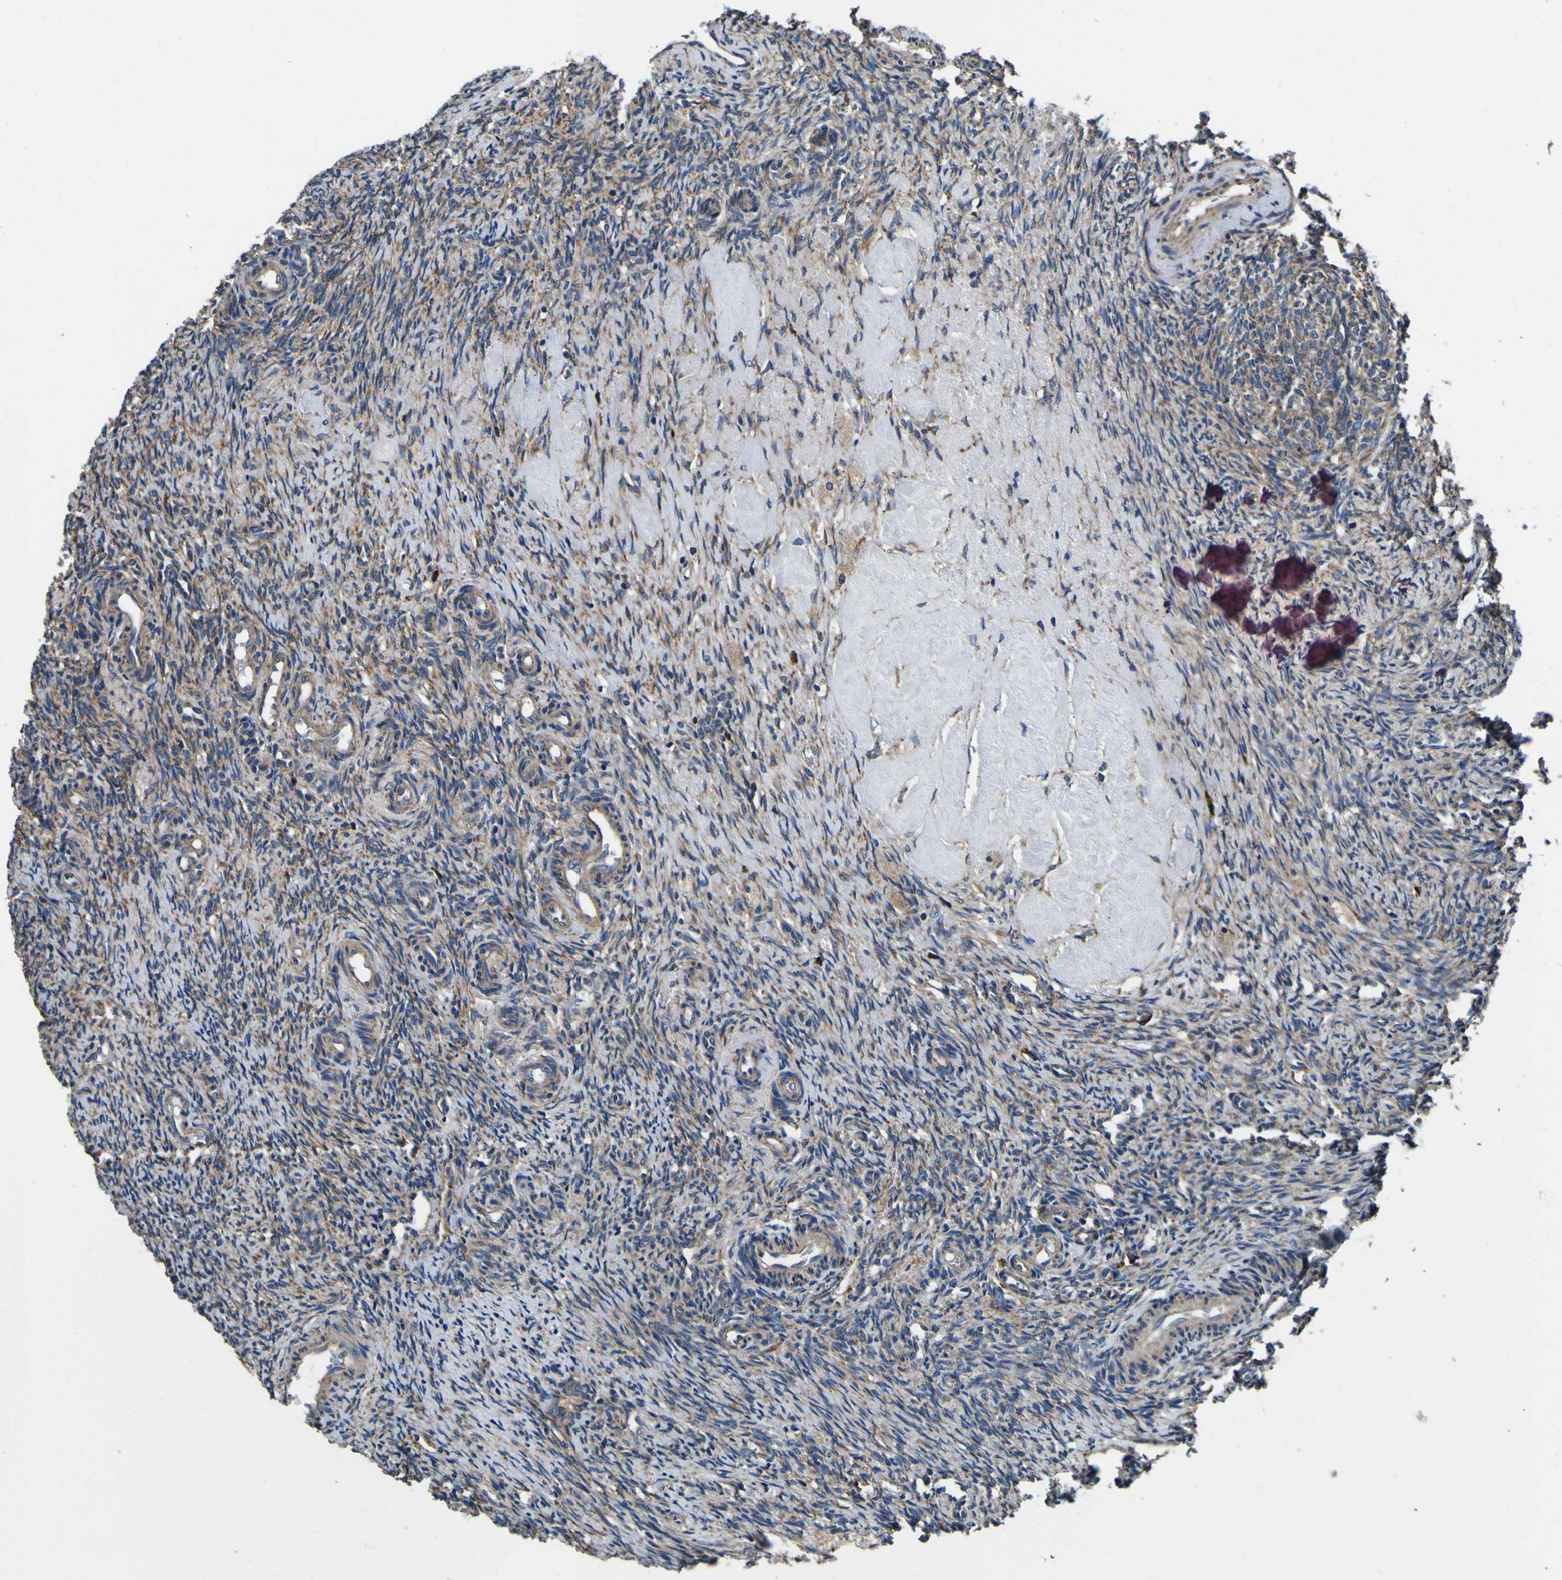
{"staining": {"intensity": "strong", "quantity": ">75%", "location": "cytoplasmic/membranous"}, "tissue": "ovary", "cell_type": "Follicle cells", "image_type": "normal", "snomed": [{"axis": "morphology", "description": "Normal tissue, NOS"}, {"axis": "topography", "description": "Ovary"}], "caption": "A micrograph showing strong cytoplasmic/membranous expression in approximately >75% of follicle cells in unremarkable ovary, as visualized by brown immunohistochemical staining.", "gene": "INPP5A", "patient": {"sex": "female", "age": 41}}